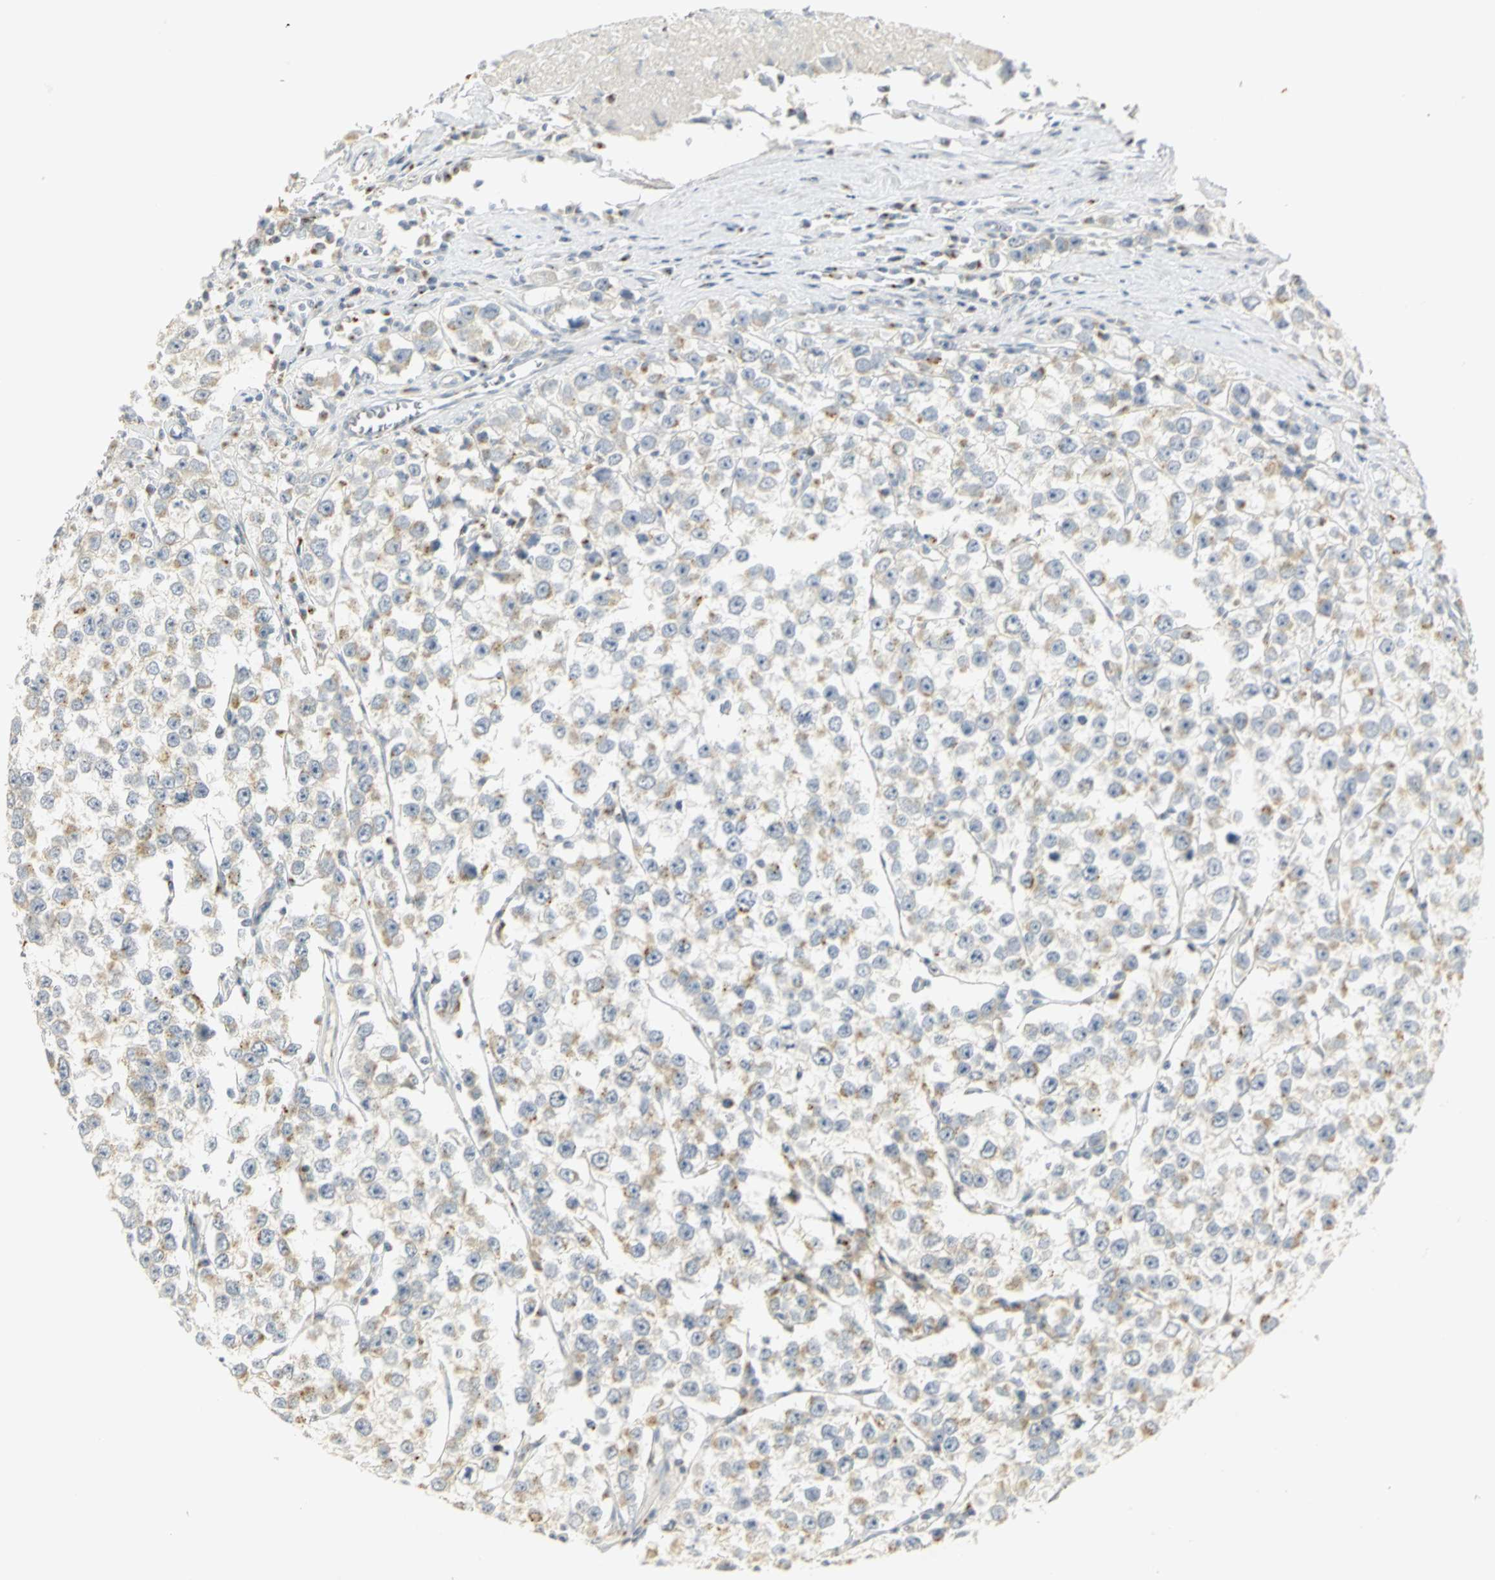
{"staining": {"intensity": "weak", "quantity": "25%-75%", "location": "cytoplasmic/membranous"}, "tissue": "testis cancer", "cell_type": "Tumor cells", "image_type": "cancer", "snomed": [{"axis": "morphology", "description": "Seminoma, NOS"}, {"axis": "morphology", "description": "Carcinoma, Embryonal, NOS"}, {"axis": "topography", "description": "Testis"}], "caption": "An immunohistochemistry (IHC) histopathology image of neoplastic tissue is shown. Protein staining in brown highlights weak cytoplasmic/membranous positivity in testis cancer (seminoma) within tumor cells. Using DAB (brown) and hematoxylin (blue) stains, captured at high magnification using brightfield microscopy.", "gene": "TM9SF2", "patient": {"sex": "male", "age": 52}}